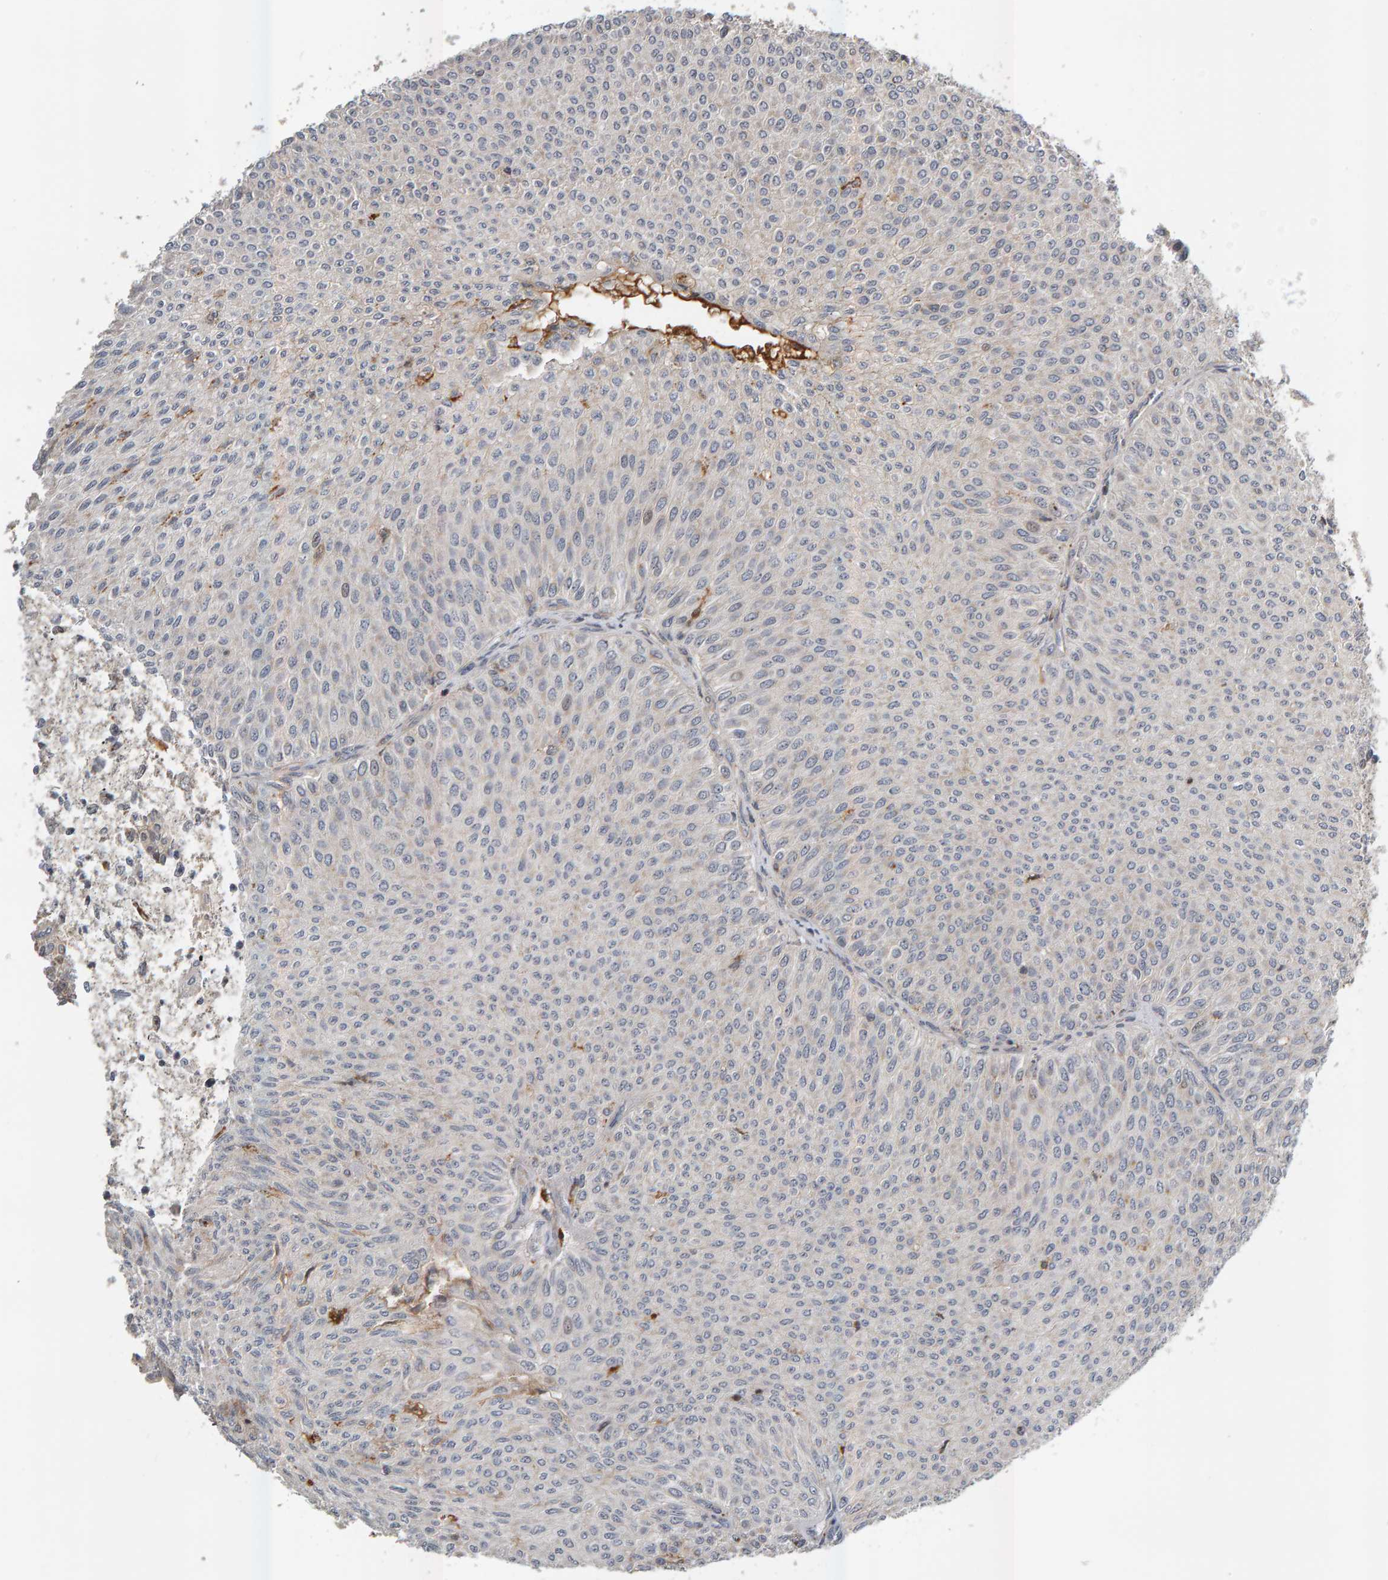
{"staining": {"intensity": "negative", "quantity": "none", "location": "none"}, "tissue": "urothelial cancer", "cell_type": "Tumor cells", "image_type": "cancer", "snomed": [{"axis": "morphology", "description": "Urothelial carcinoma, Low grade"}, {"axis": "topography", "description": "Urinary bladder"}], "caption": "This photomicrograph is of low-grade urothelial carcinoma stained with IHC to label a protein in brown with the nuclei are counter-stained blue. There is no expression in tumor cells.", "gene": "ZNF160", "patient": {"sex": "male", "age": 78}}